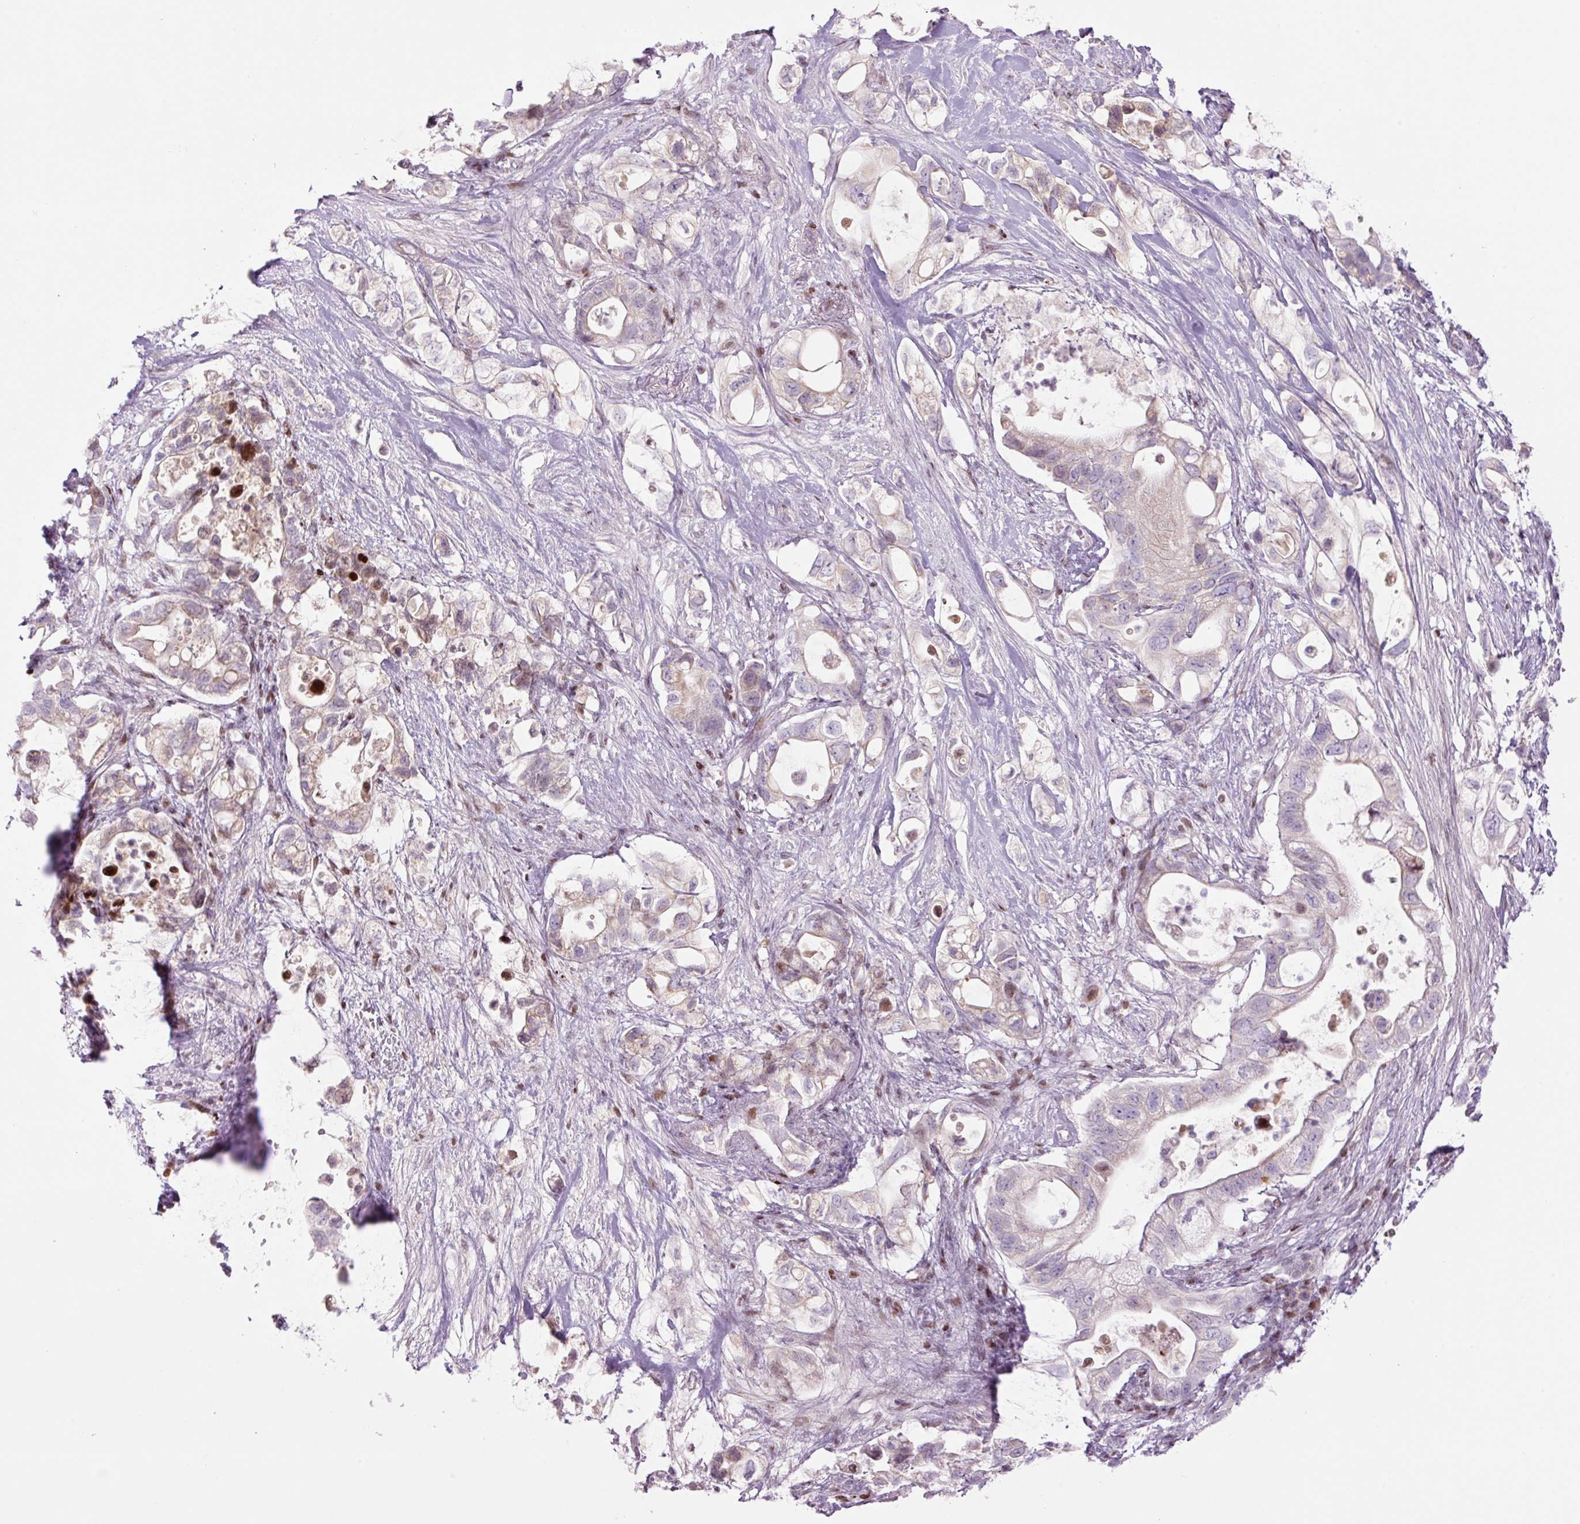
{"staining": {"intensity": "weak", "quantity": "25%-75%", "location": "cytoplasmic/membranous"}, "tissue": "pancreatic cancer", "cell_type": "Tumor cells", "image_type": "cancer", "snomed": [{"axis": "morphology", "description": "Adenocarcinoma, NOS"}, {"axis": "topography", "description": "Pancreas"}], "caption": "Pancreatic cancer (adenocarcinoma) stained for a protein (brown) reveals weak cytoplasmic/membranous positive positivity in about 25%-75% of tumor cells.", "gene": "TMEM177", "patient": {"sex": "female", "age": 72}}